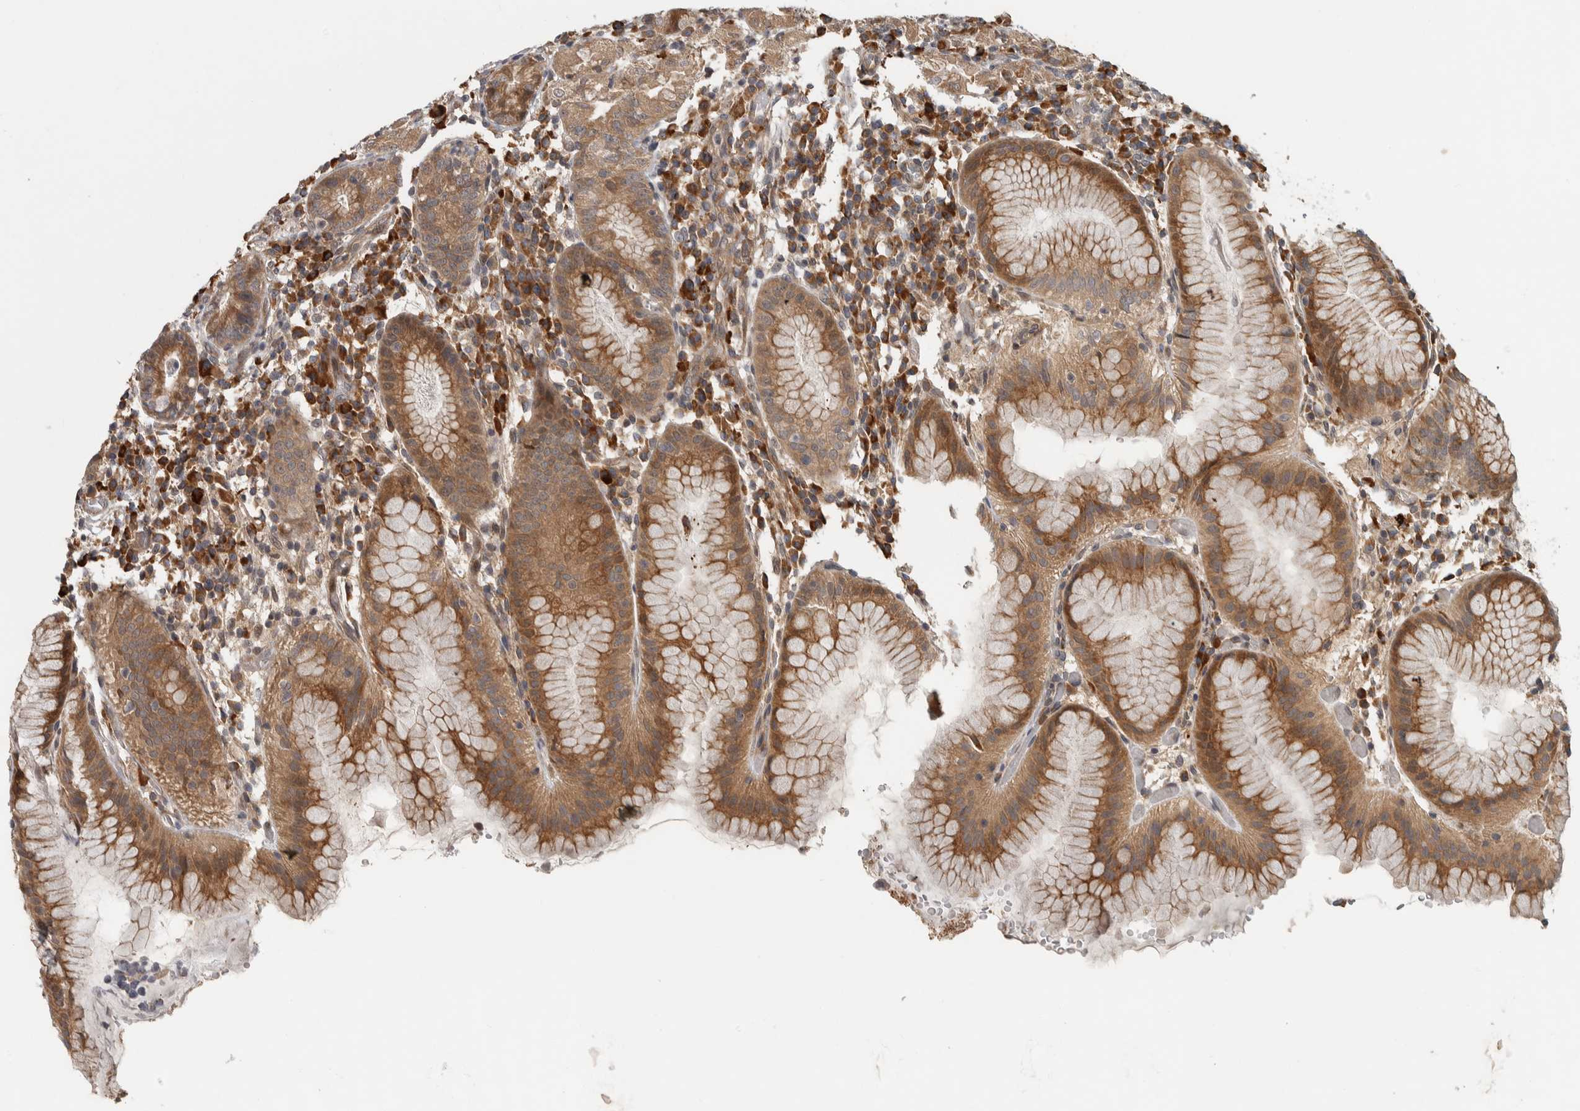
{"staining": {"intensity": "moderate", "quantity": ">75%", "location": "cytoplasmic/membranous"}, "tissue": "stomach", "cell_type": "Glandular cells", "image_type": "normal", "snomed": [{"axis": "morphology", "description": "Normal tissue, NOS"}, {"axis": "topography", "description": "Stomach"}, {"axis": "topography", "description": "Stomach, lower"}], "caption": "Glandular cells show medium levels of moderate cytoplasmic/membranous positivity in about >75% of cells in benign stomach.", "gene": "TBC1D31", "patient": {"sex": "female", "age": 75}}